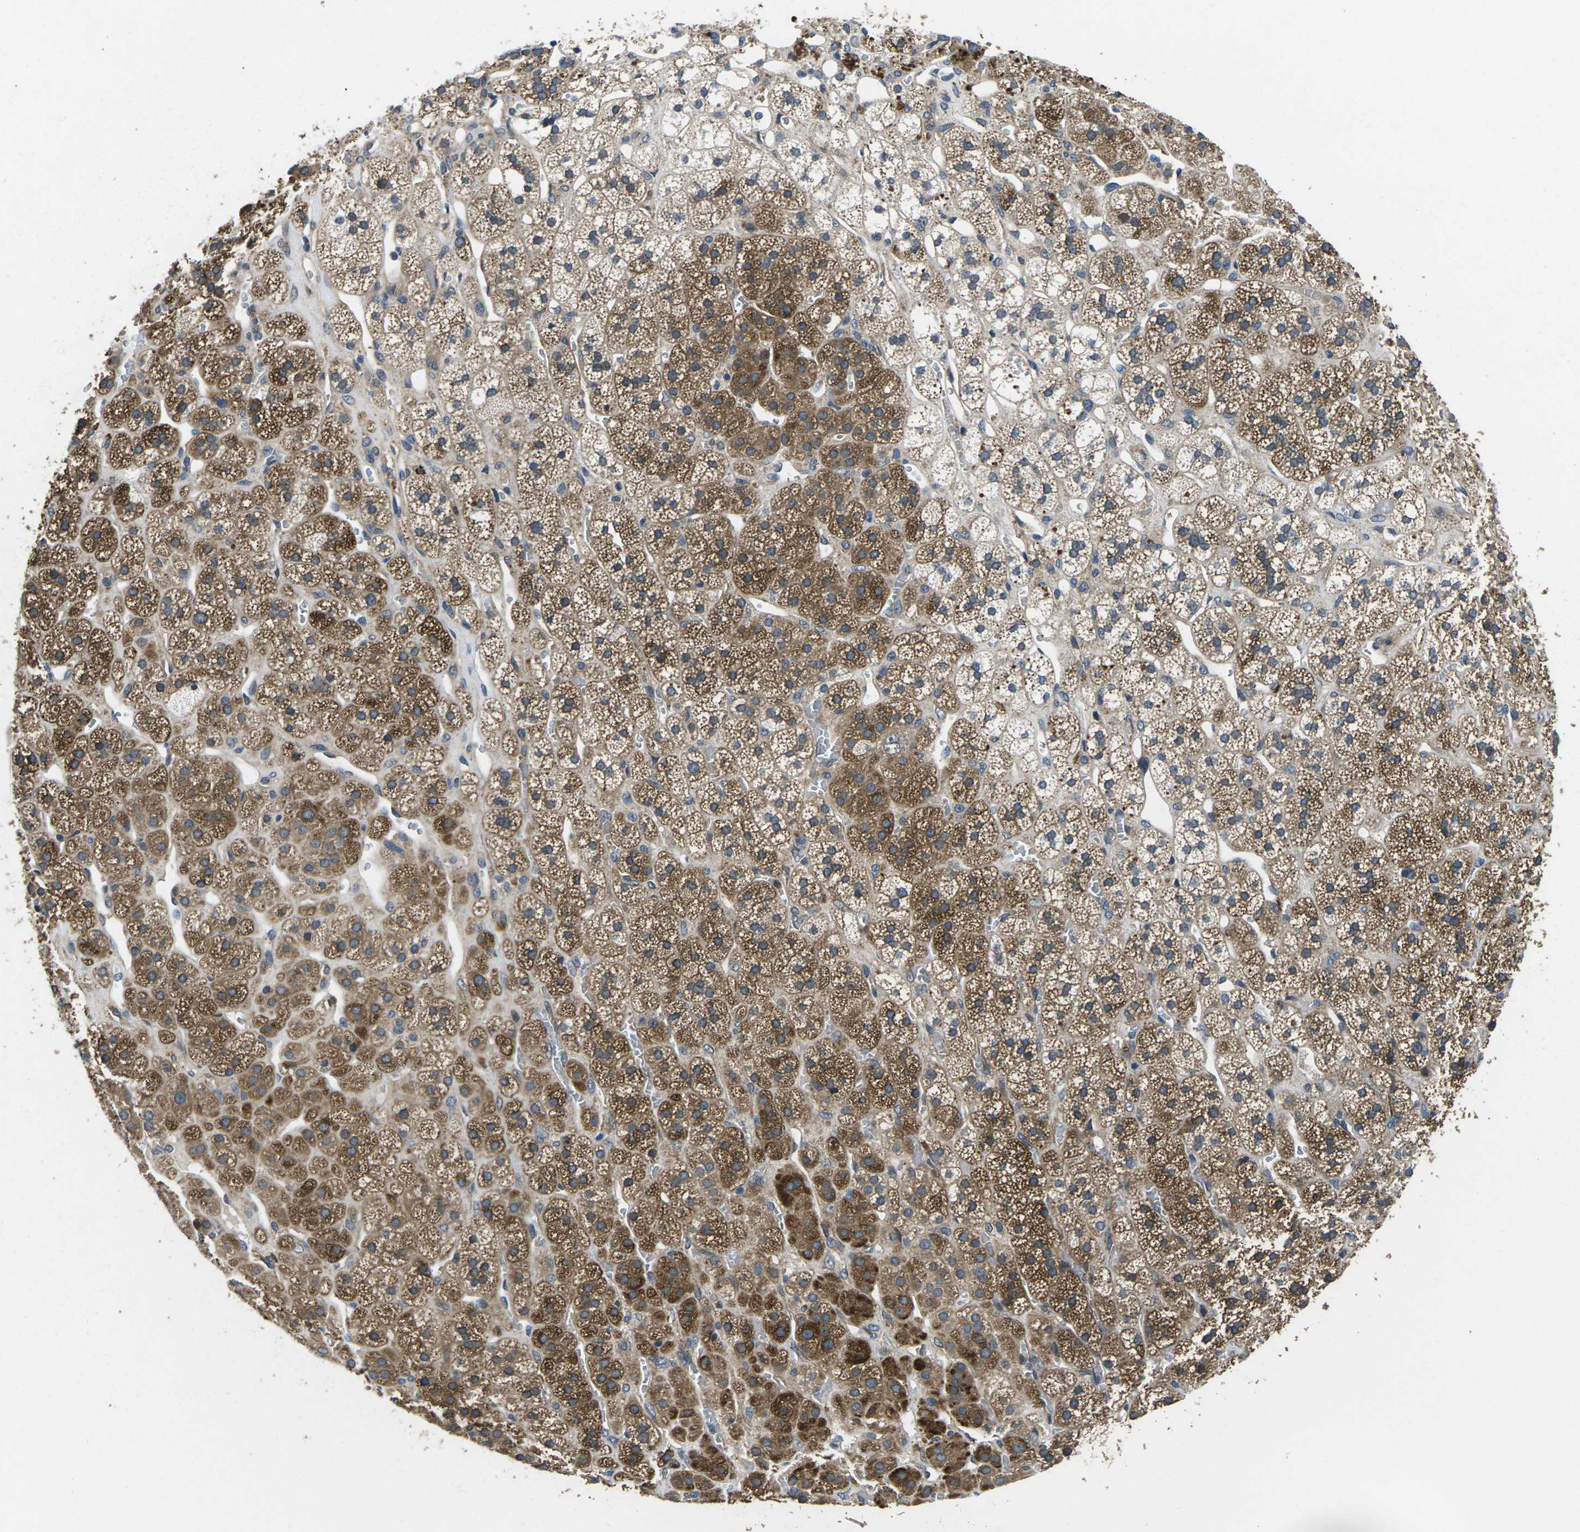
{"staining": {"intensity": "moderate", "quantity": ">75%", "location": "cytoplasmic/membranous"}, "tissue": "adrenal gland", "cell_type": "Glandular cells", "image_type": "normal", "snomed": [{"axis": "morphology", "description": "Normal tissue, NOS"}, {"axis": "topography", "description": "Adrenal gland"}], "caption": "Immunohistochemistry micrograph of benign adrenal gland: human adrenal gland stained using immunohistochemistry reveals medium levels of moderate protein expression localized specifically in the cytoplasmic/membranous of glandular cells, appearing as a cytoplasmic/membranous brown color.", "gene": "PLCE1", "patient": {"sex": "male", "age": 56}}